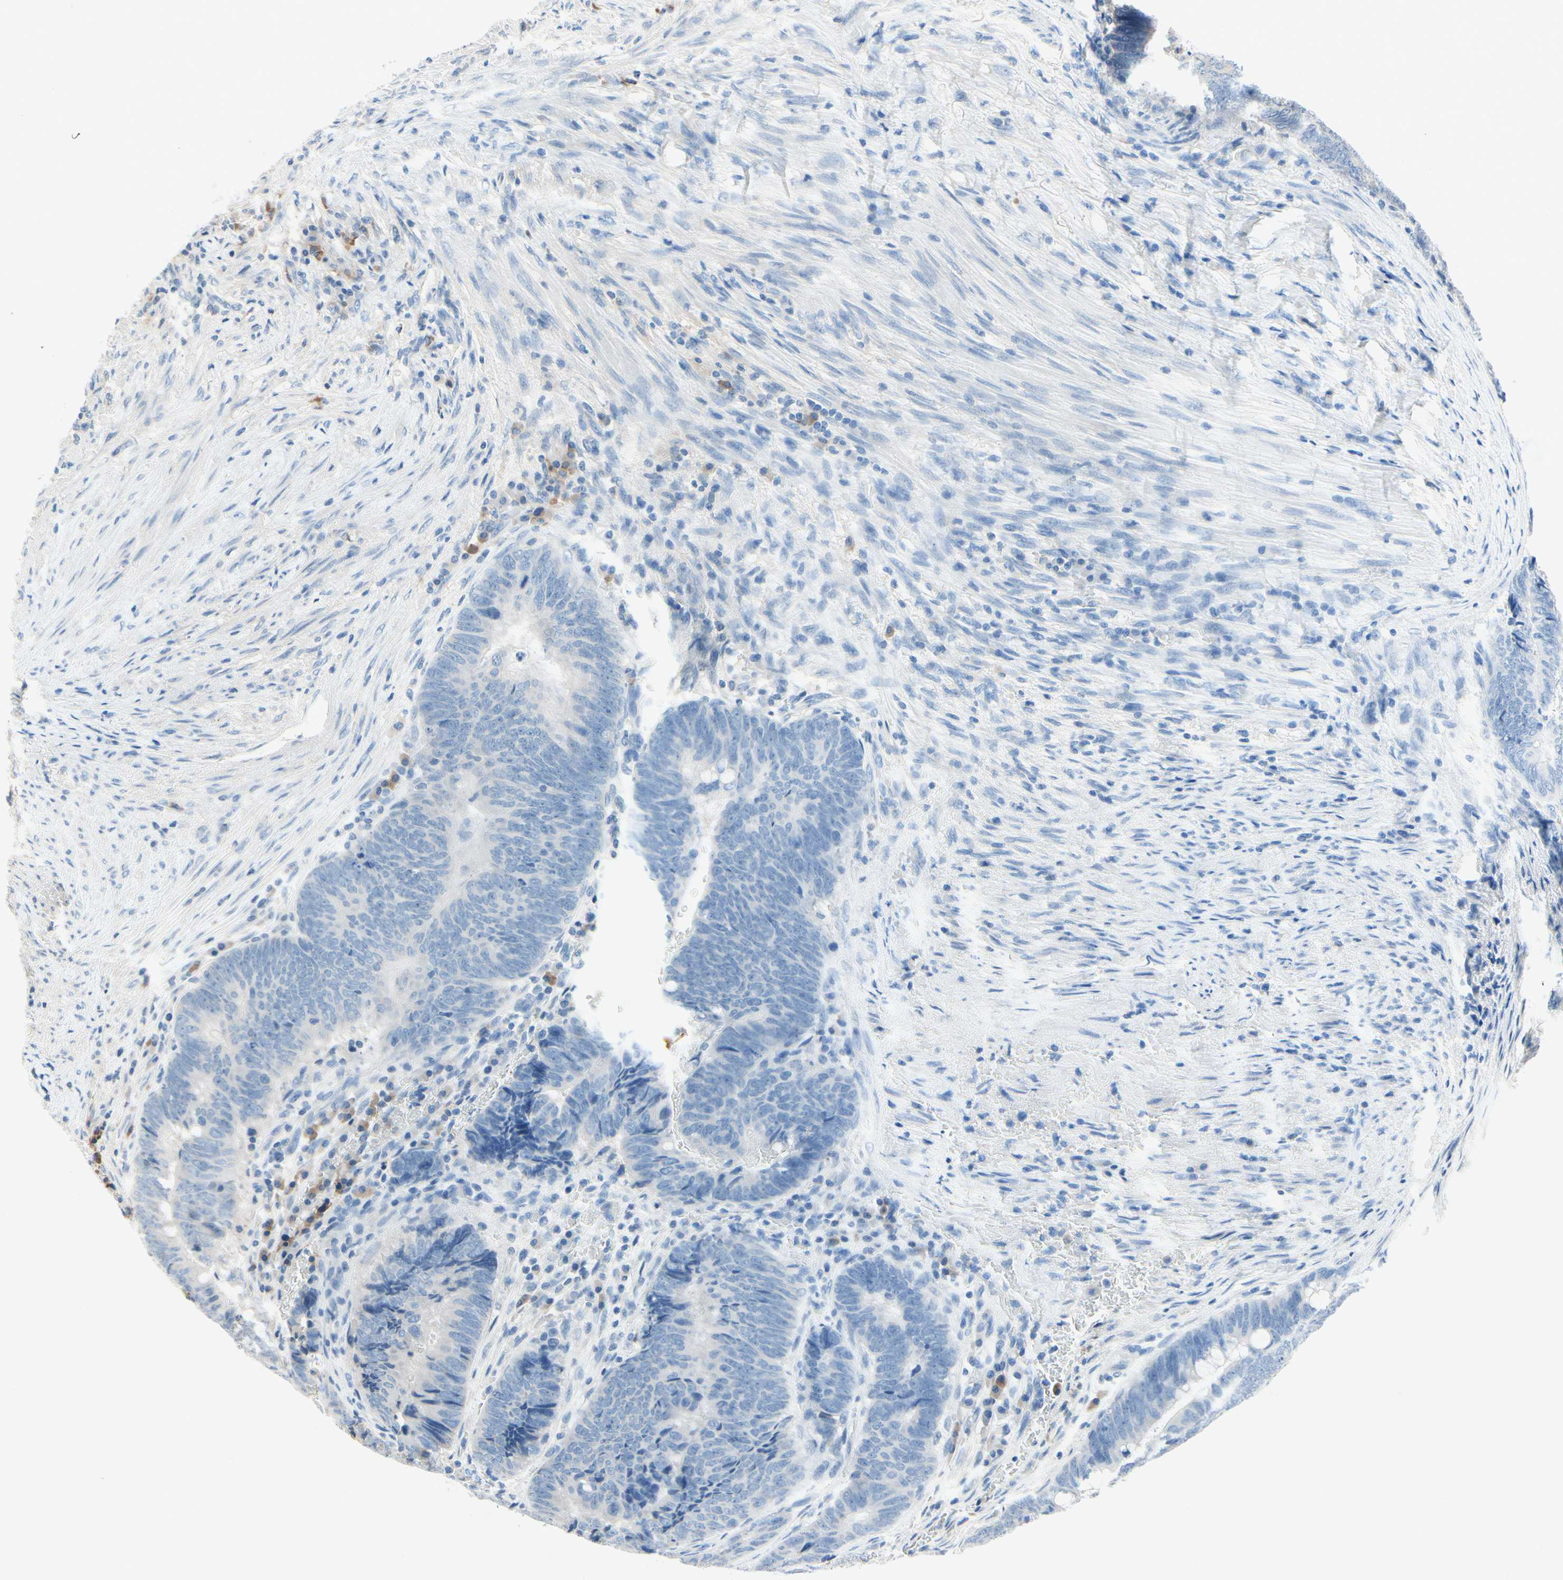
{"staining": {"intensity": "negative", "quantity": "none", "location": "none"}, "tissue": "colorectal cancer", "cell_type": "Tumor cells", "image_type": "cancer", "snomed": [{"axis": "morphology", "description": "Normal tissue, NOS"}, {"axis": "morphology", "description": "Adenocarcinoma, NOS"}, {"axis": "topography", "description": "Rectum"}, {"axis": "topography", "description": "Peripheral nerve tissue"}], "caption": "Immunohistochemistry histopathology image of neoplastic tissue: human colorectal adenocarcinoma stained with DAB shows no significant protein expression in tumor cells. The staining is performed using DAB brown chromogen with nuclei counter-stained in using hematoxylin.", "gene": "IL1RL1", "patient": {"sex": "male", "age": 92}}